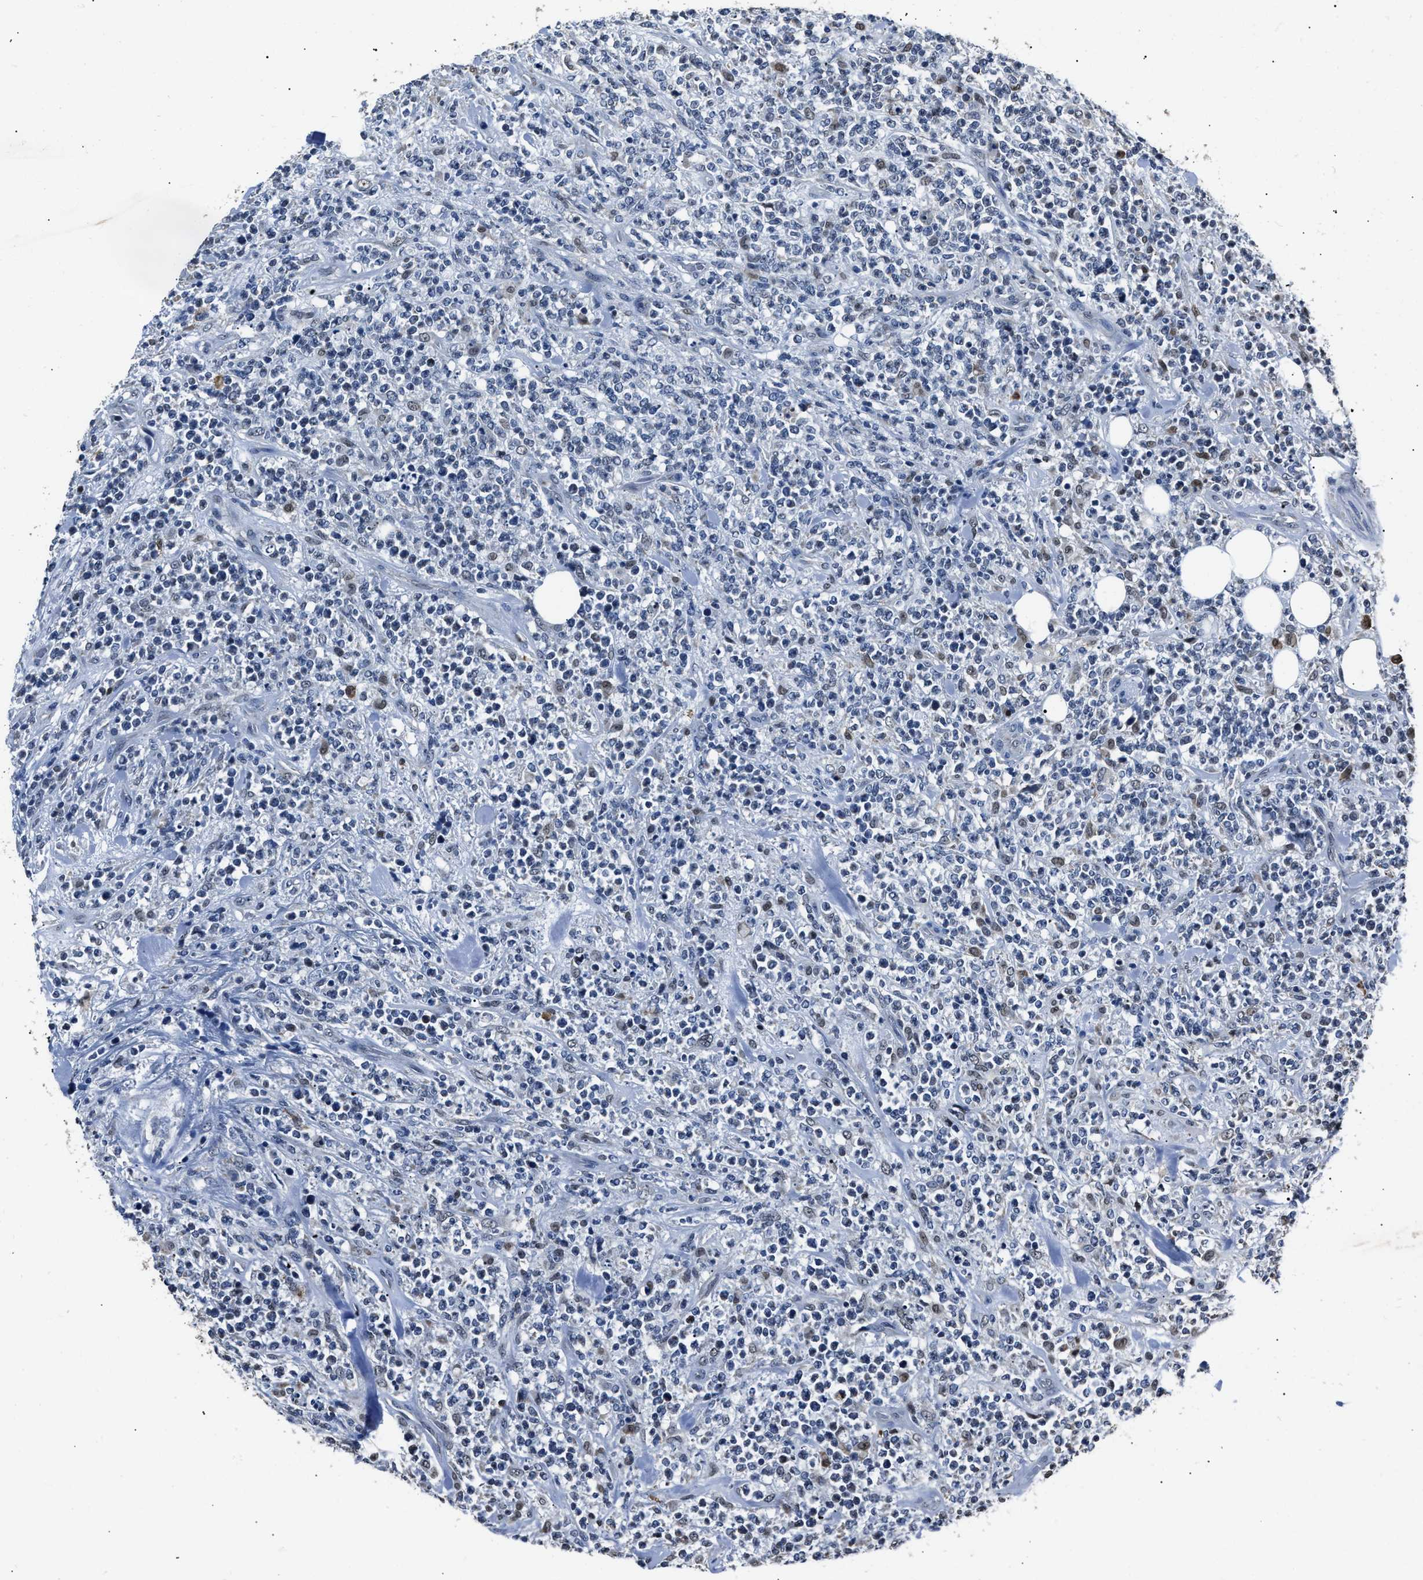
{"staining": {"intensity": "negative", "quantity": "none", "location": "none"}, "tissue": "lymphoma", "cell_type": "Tumor cells", "image_type": "cancer", "snomed": [{"axis": "morphology", "description": "Malignant lymphoma, non-Hodgkin's type, High grade"}, {"axis": "topography", "description": "Soft tissue"}], "caption": "This photomicrograph is of lymphoma stained with IHC to label a protein in brown with the nuclei are counter-stained blue. There is no staining in tumor cells.", "gene": "NSUN5", "patient": {"sex": "male", "age": 18}}